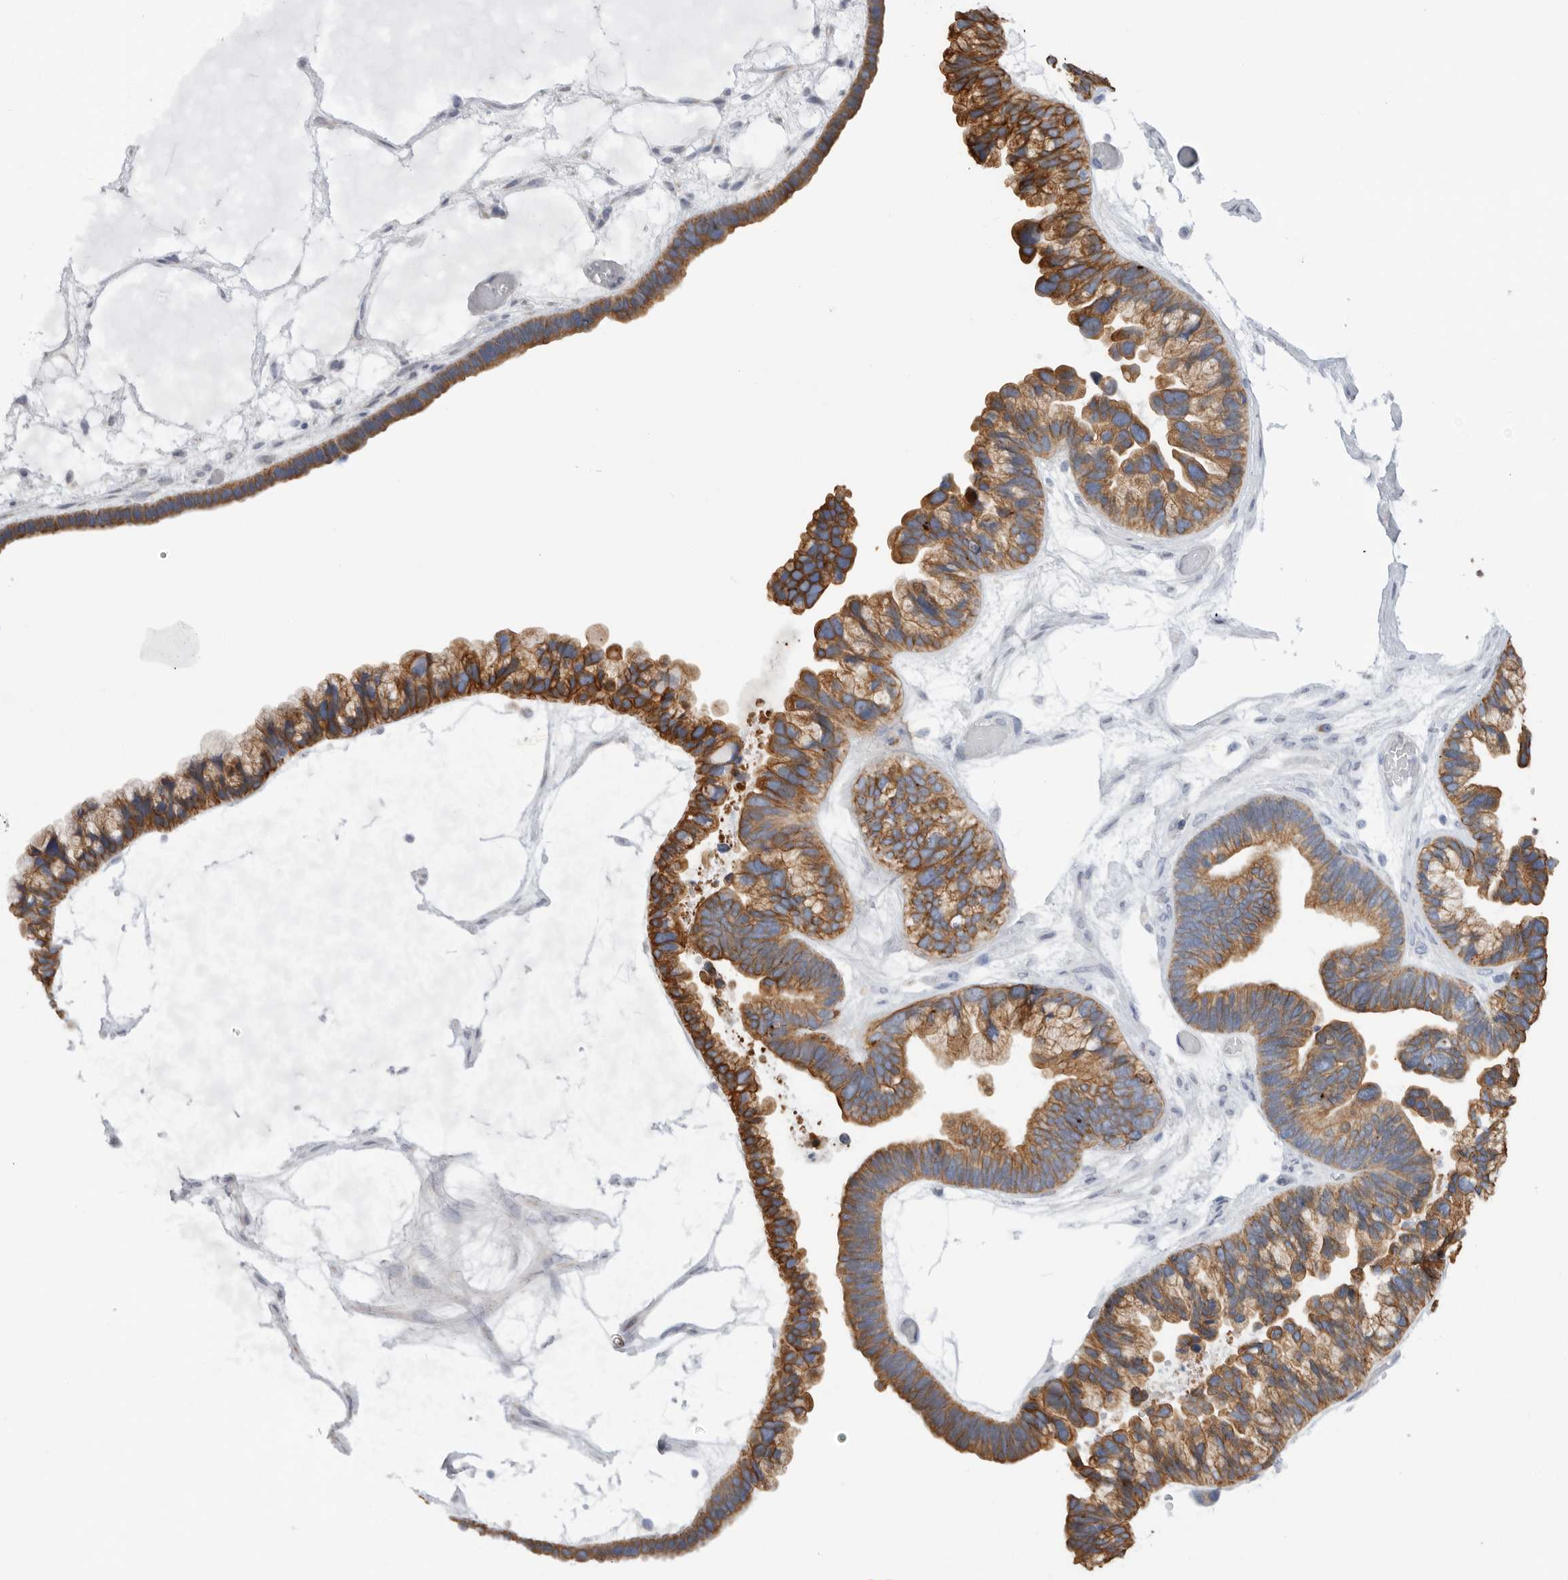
{"staining": {"intensity": "moderate", "quantity": ">75%", "location": "cytoplasmic/membranous"}, "tissue": "ovarian cancer", "cell_type": "Tumor cells", "image_type": "cancer", "snomed": [{"axis": "morphology", "description": "Cystadenocarcinoma, serous, NOS"}, {"axis": "topography", "description": "Ovary"}], "caption": "An IHC micrograph of neoplastic tissue is shown. Protein staining in brown shows moderate cytoplasmic/membranous positivity in ovarian cancer (serous cystadenocarcinoma) within tumor cells. The protein is shown in brown color, while the nuclei are stained blue.", "gene": "MTFR1L", "patient": {"sex": "female", "age": 56}}